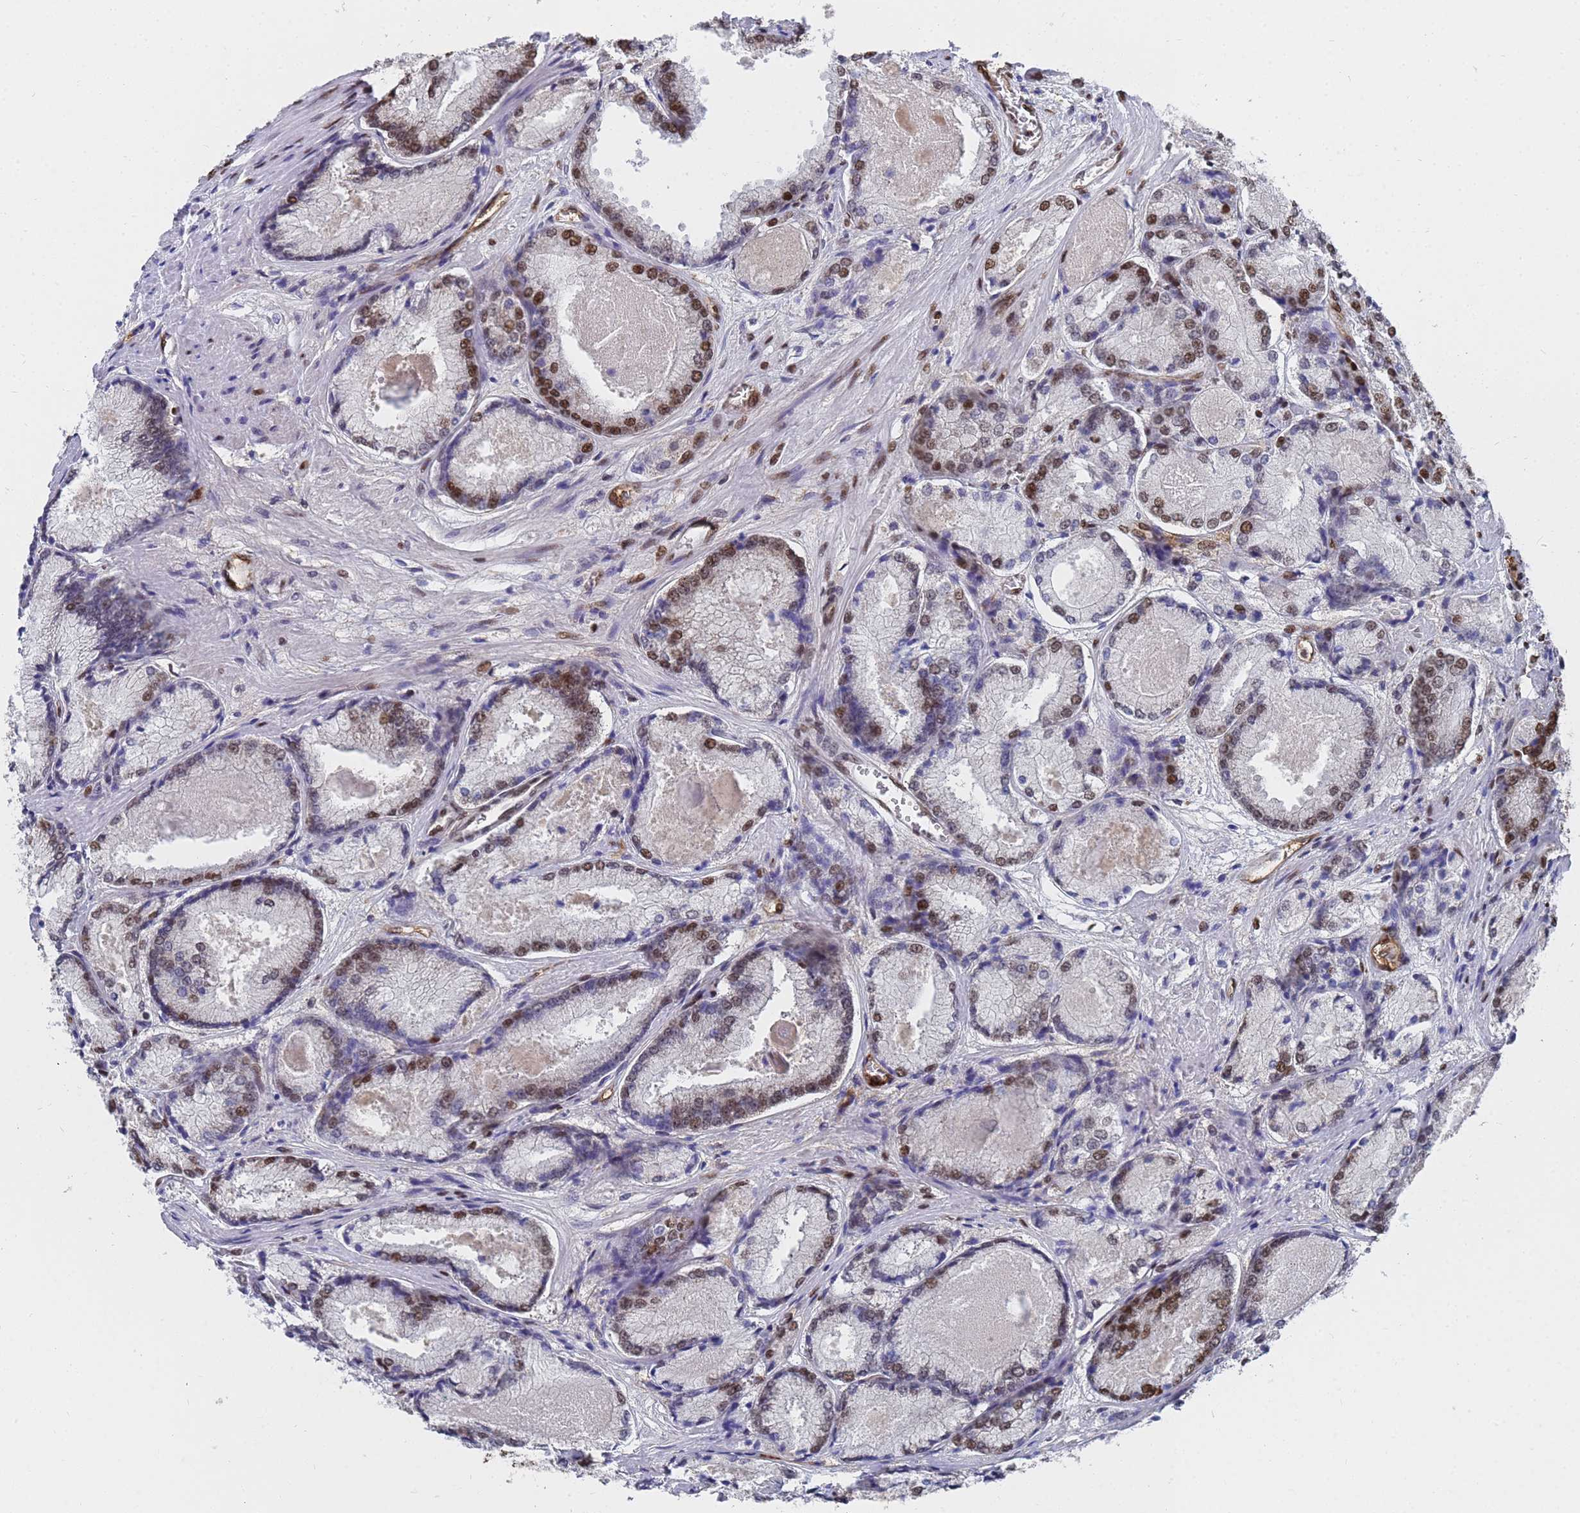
{"staining": {"intensity": "moderate", "quantity": "<25%", "location": "nuclear"}, "tissue": "prostate cancer", "cell_type": "Tumor cells", "image_type": "cancer", "snomed": [{"axis": "morphology", "description": "Adenocarcinoma, Low grade"}, {"axis": "topography", "description": "Prostate"}], "caption": "Adenocarcinoma (low-grade) (prostate) stained with immunohistochemistry shows moderate nuclear staining in about <25% of tumor cells. The staining was performed using DAB to visualize the protein expression in brown, while the nuclei were stained in blue with hematoxylin (Magnification: 20x).", "gene": "RAVER2", "patient": {"sex": "male", "age": 74}}